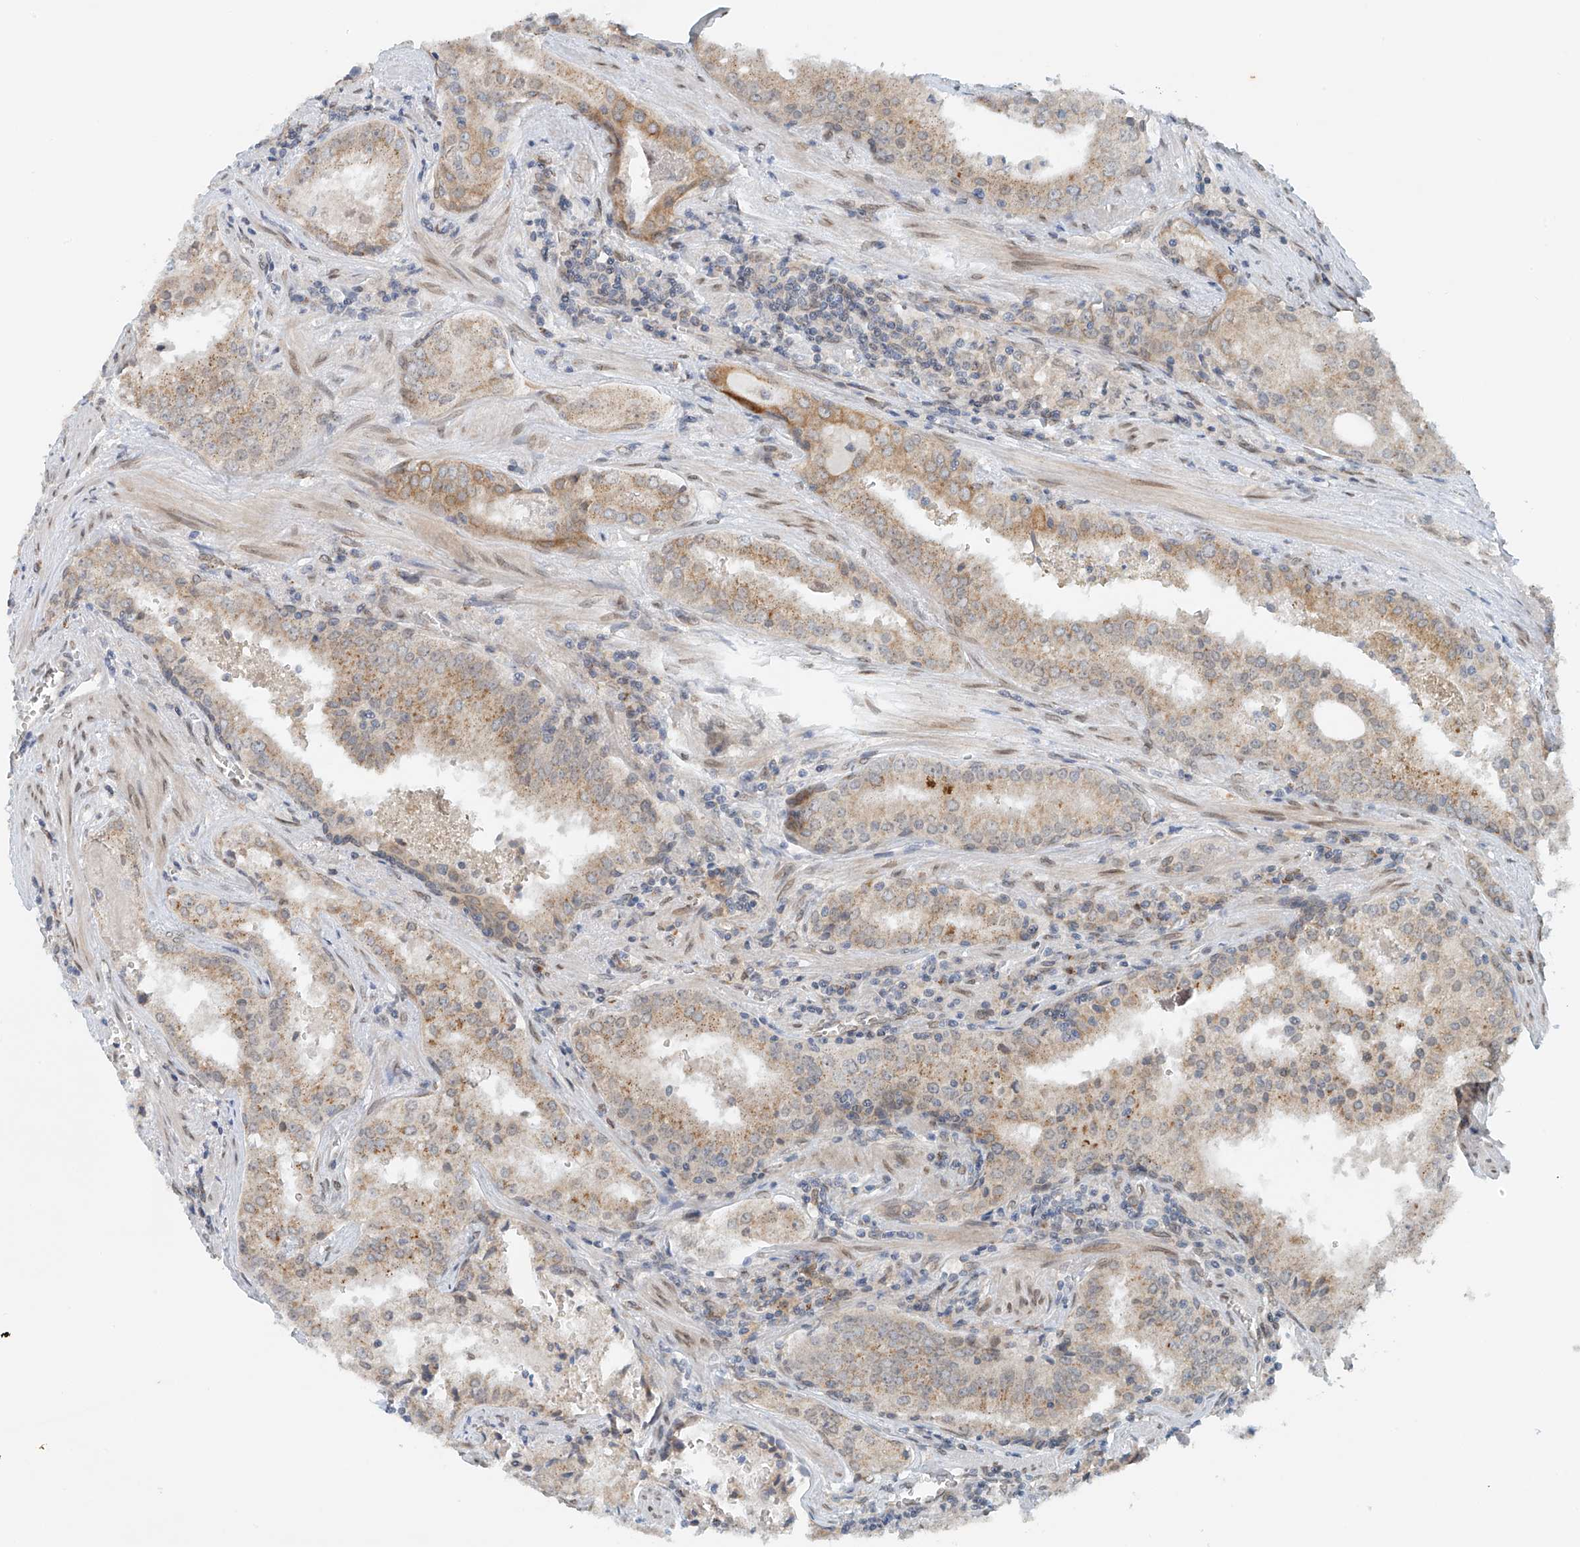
{"staining": {"intensity": "weak", "quantity": "25%-75%", "location": "cytoplasmic/membranous"}, "tissue": "prostate cancer", "cell_type": "Tumor cells", "image_type": "cancer", "snomed": [{"axis": "morphology", "description": "Adenocarcinoma, High grade"}, {"axis": "topography", "description": "Prostate"}], "caption": "IHC staining of prostate cancer, which reveals low levels of weak cytoplasmic/membranous positivity in about 25%-75% of tumor cells indicating weak cytoplasmic/membranous protein expression. The staining was performed using DAB (brown) for protein detection and nuclei were counterstained in hematoxylin (blue).", "gene": "STARD9", "patient": {"sex": "male", "age": 68}}